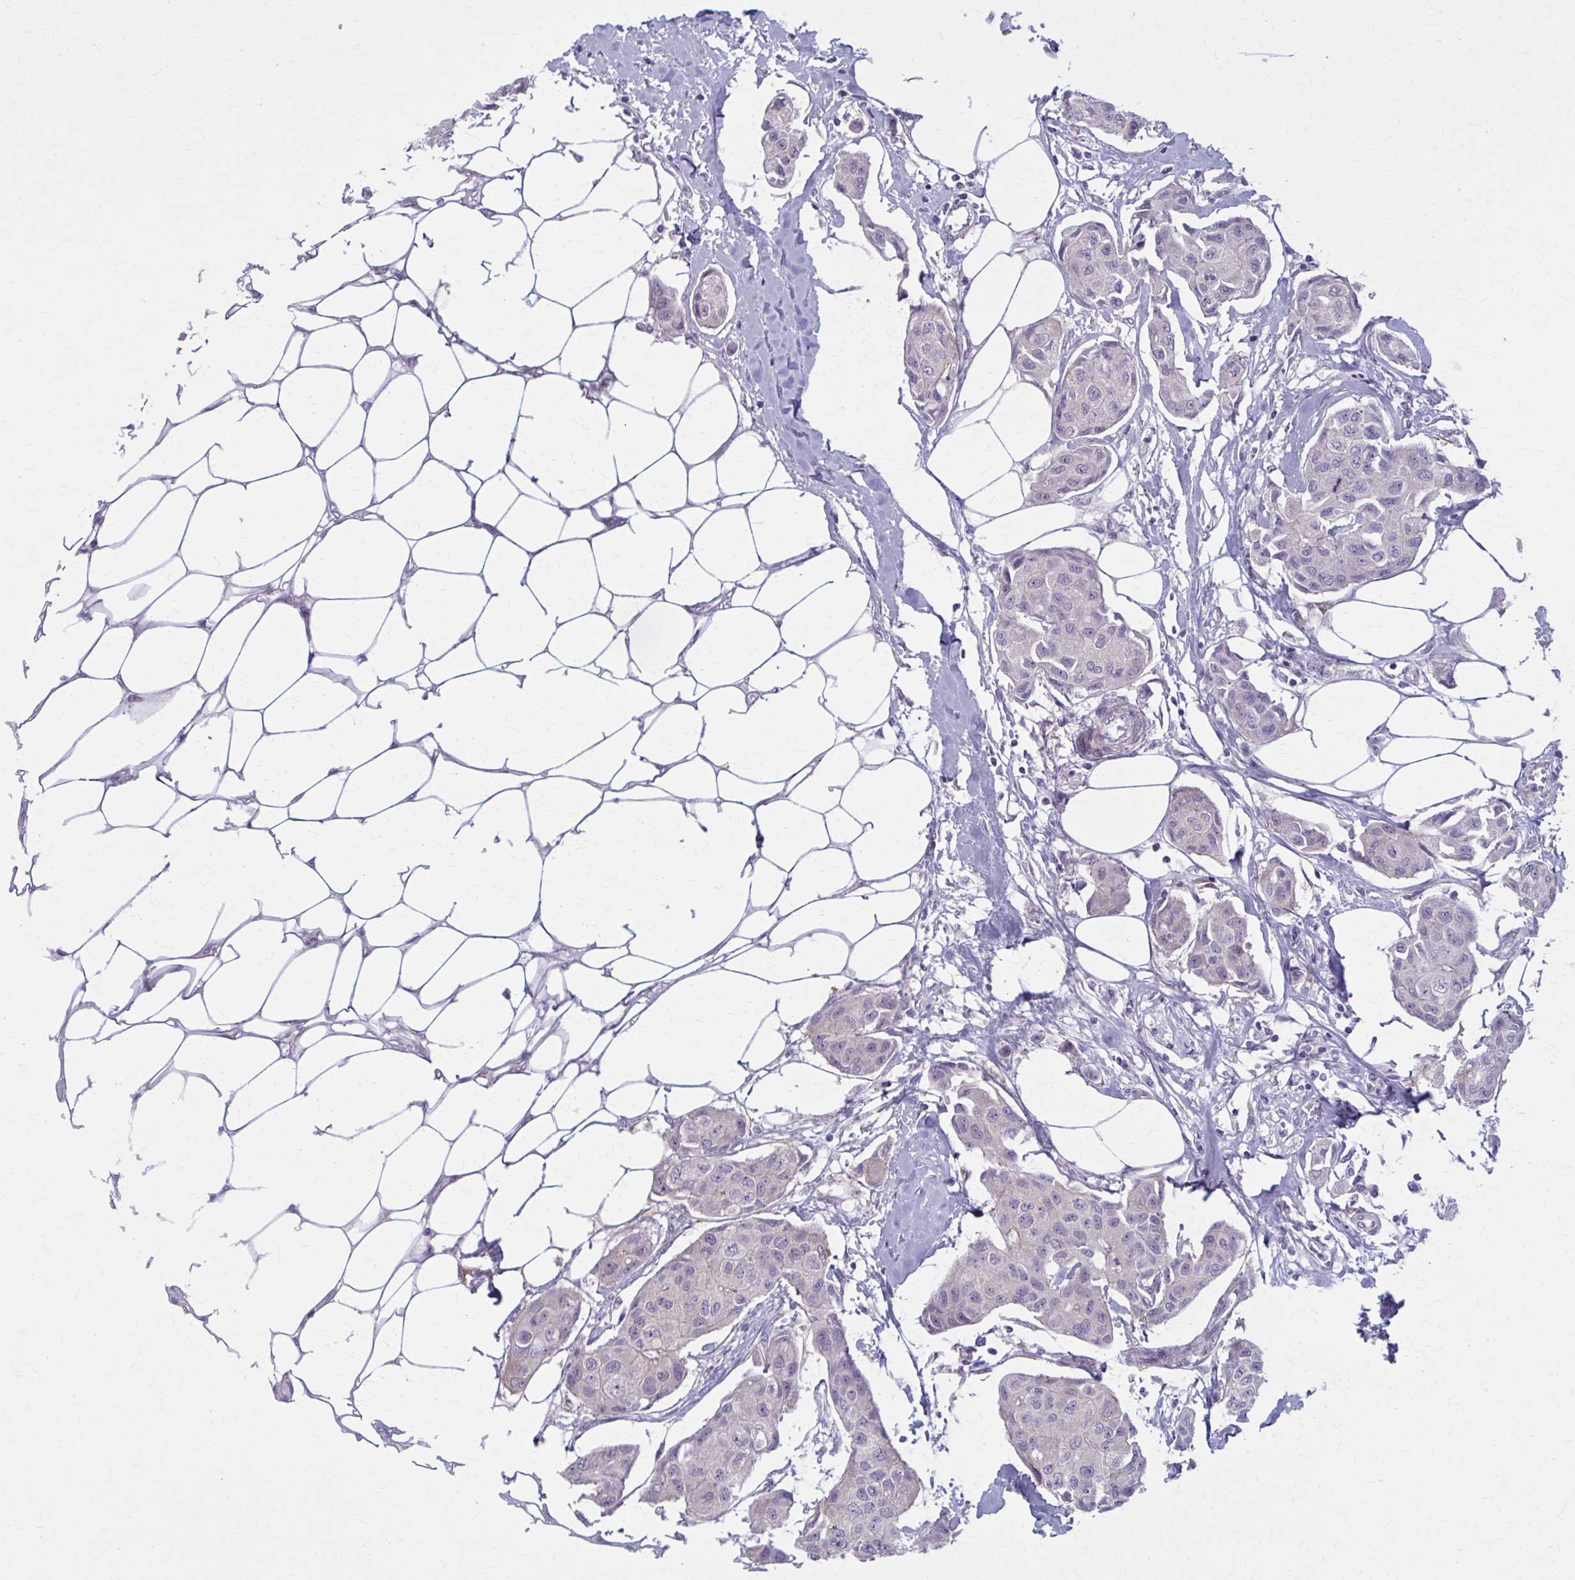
{"staining": {"intensity": "negative", "quantity": "none", "location": "none"}, "tissue": "breast cancer", "cell_type": "Tumor cells", "image_type": "cancer", "snomed": [{"axis": "morphology", "description": "Duct carcinoma"}, {"axis": "topography", "description": "Breast"}, {"axis": "topography", "description": "Lymph node"}], "caption": "Tumor cells are negative for protein expression in human breast cancer (infiltrating ductal carcinoma).", "gene": "NUMBL", "patient": {"sex": "female", "age": 80}}